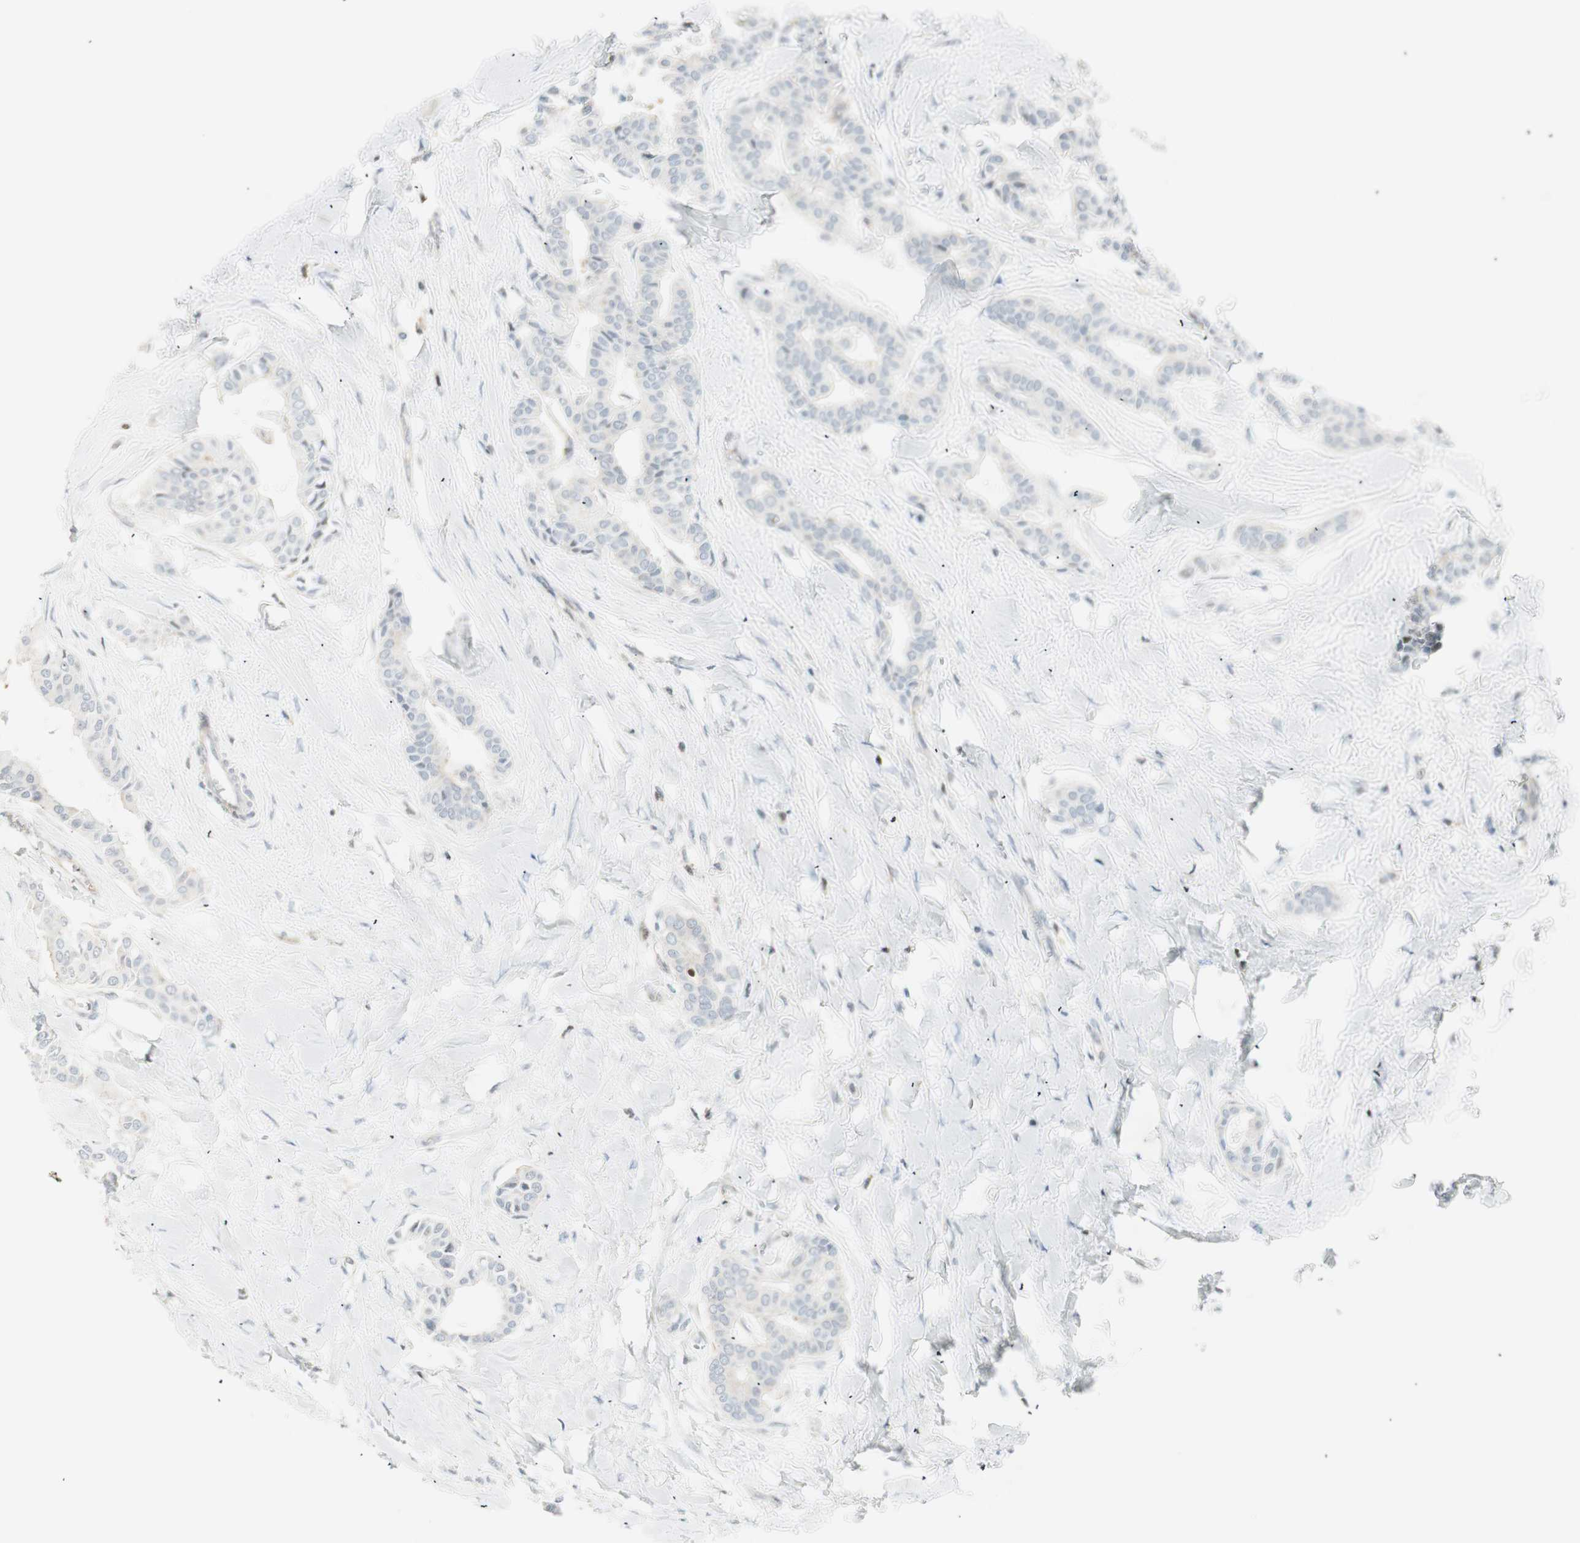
{"staining": {"intensity": "negative", "quantity": "none", "location": "none"}, "tissue": "head and neck cancer", "cell_type": "Tumor cells", "image_type": "cancer", "snomed": [{"axis": "morphology", "description": "Adenocarcinoma, NOS"}, {"axis": "topography", "description": "Salivary gland"}, {"axis": "topography", "description": "Head-Neck"}], "caption": "Immunohistochemistry micrograph of neoplastic tissue: human adenocarcinoma (head and neck) stained with DAB demonstrates no significant protein staining in tumor cells. (Brightfield microscopy of DAB (3,3'-diaminobenzidine) IHC at high magnification).", "gene": "PPP1CA", "patient": {"sex": "female", "age": 59}}